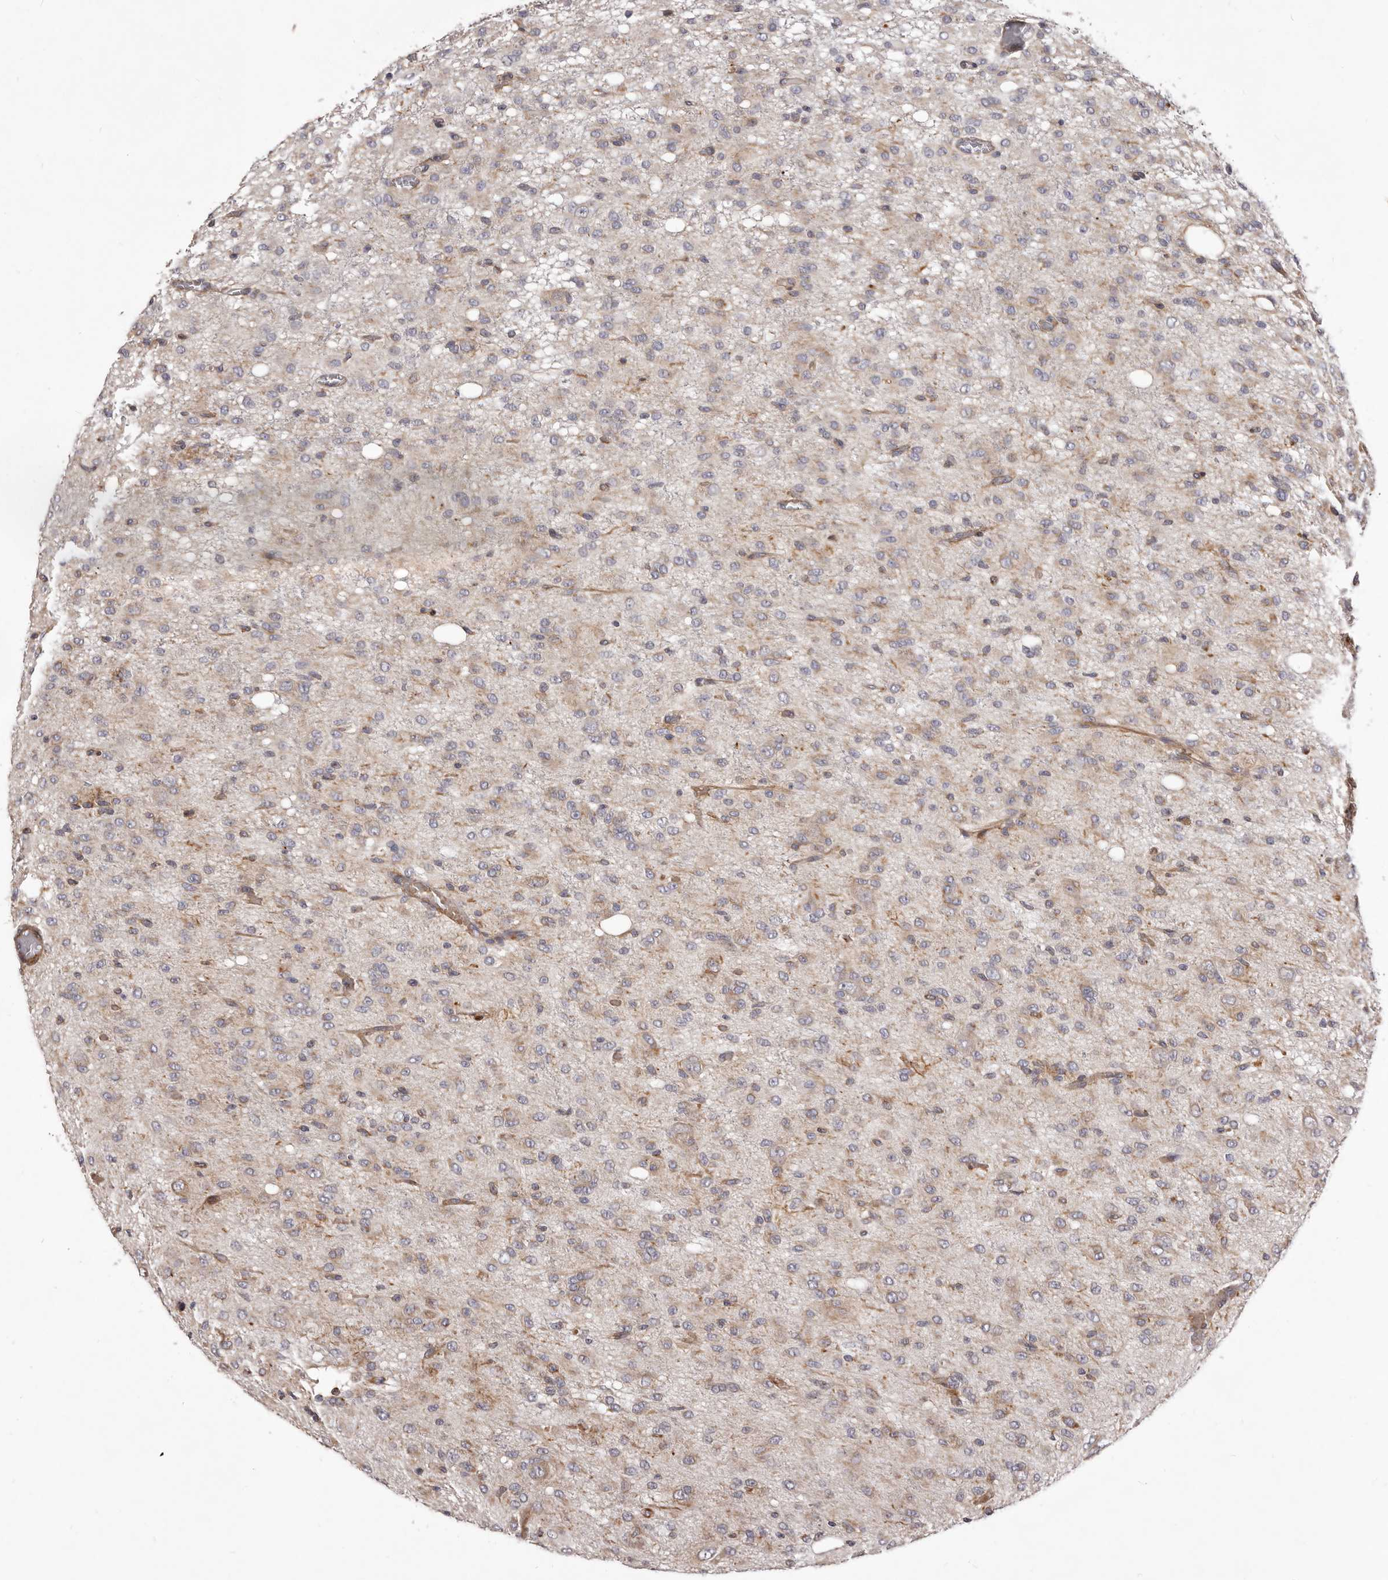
{"staining": {"intensity": "weak", "quantity": "25%-75%", "location": "cytoplasmic/membranous"}, "tissue": "glioma", "cell_type": "Tumor cells", "image_type": "cancer", "snomed": [{"axis": "morphology", "description": "Glioma, malignant, High grade"}, {"axis": "topography", "description": "Brain"}], "caption": "Immunohistochemistry (DAB) staining of glioma shows weak cytoplasmic/membranous protein positivity in approximately 25%-75% of tumor cells.", "gene": "ALPK1", "patient": {"sex": "female", "age": 59}}